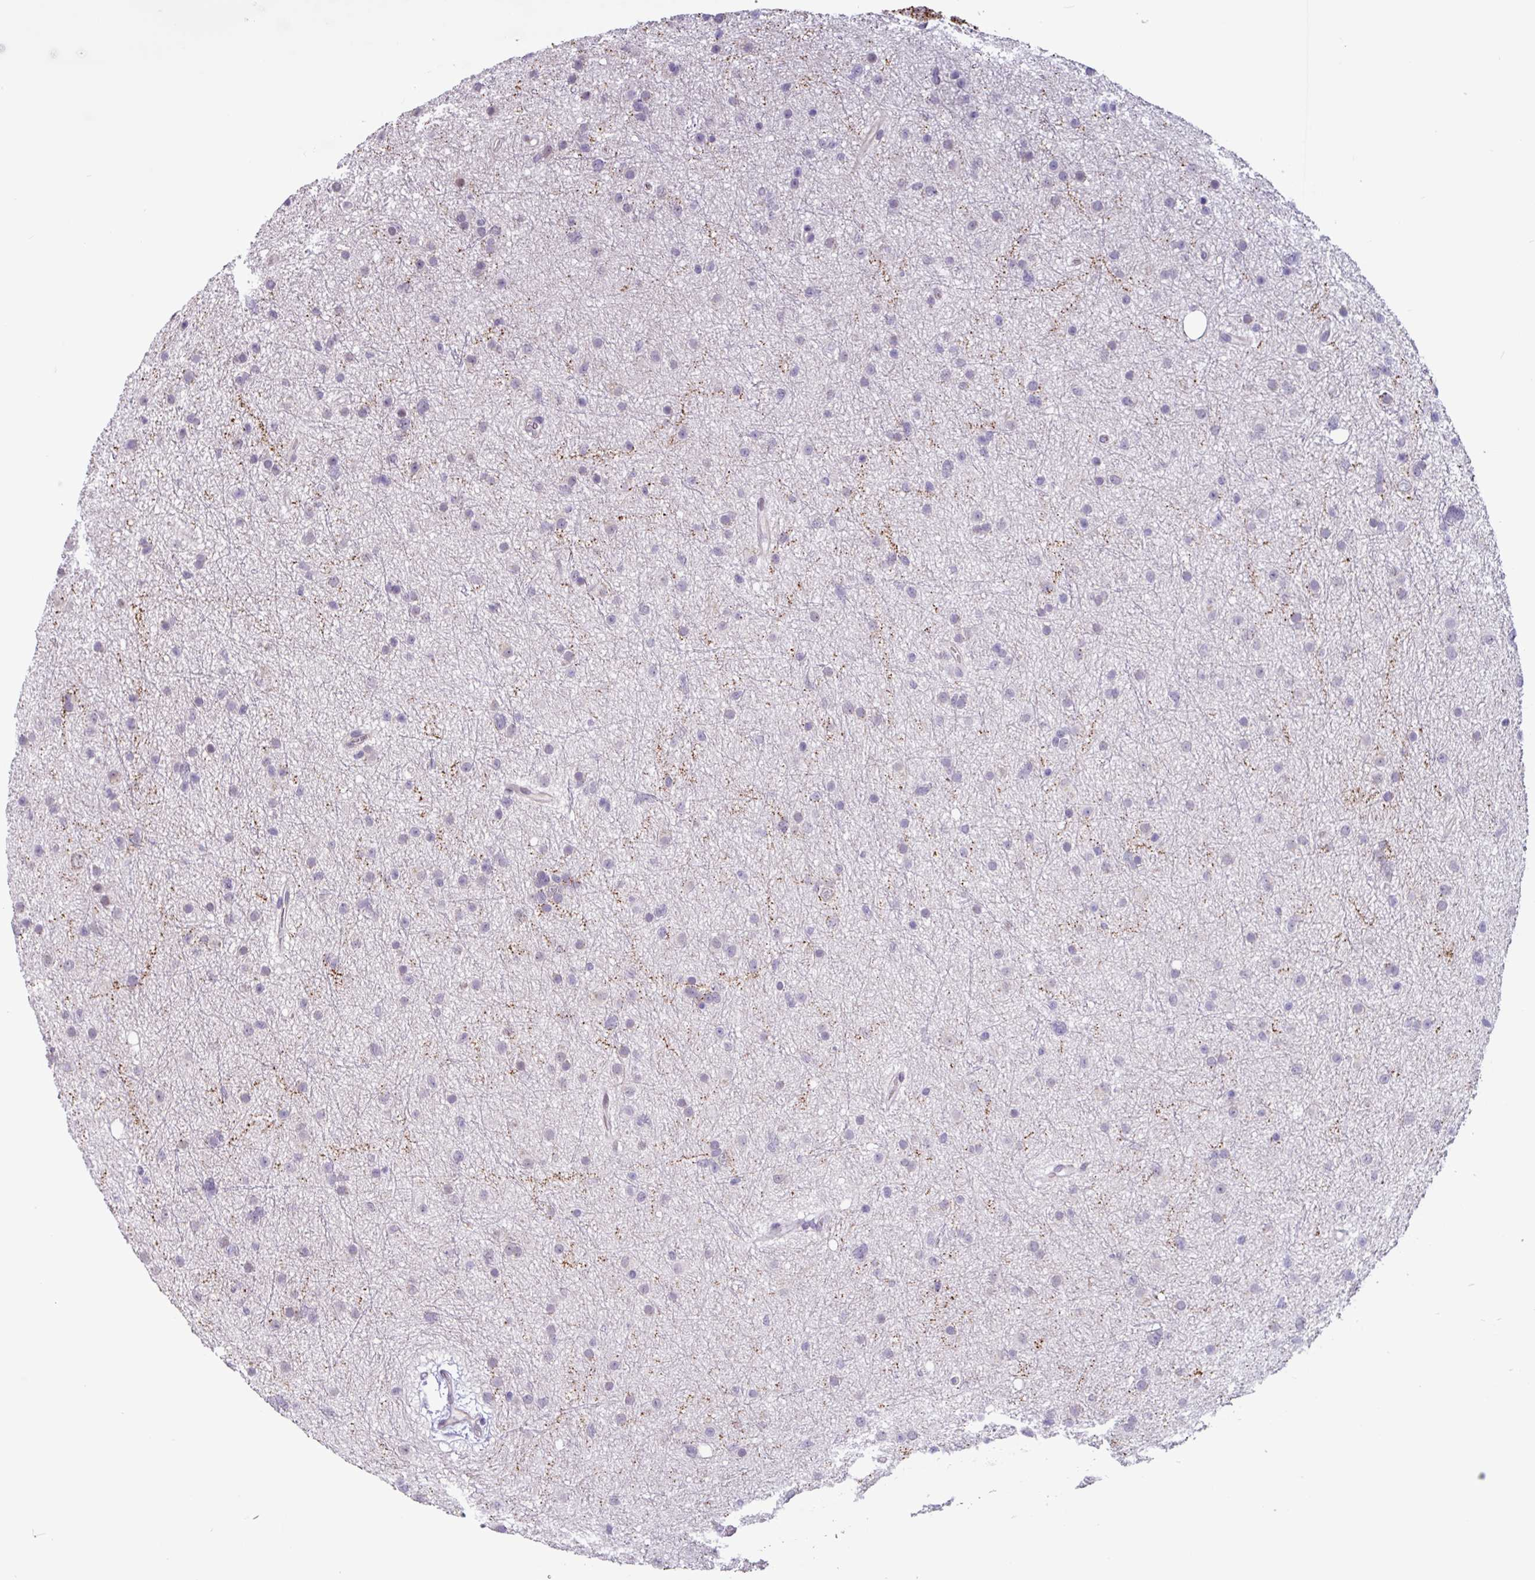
{"staining": {"intensity": "negative", "quantity": "none", "location": "none"}, "tissue": "glioma", "cell_type": "Tumor cells", "image_type": "cancer", "snomed": [{"axis": "morphology", "description": "Glioma, malignant, Low grade"}, {"axis": "topography", "description": "Cerebral cortex"}], "caption": "High power microscopy micrograph of an IHC histopathology image of glioma, revealing no significant staining in tumor cells.", "gene": "OTX1", "patient": {"sex": "female", "age": 39}}